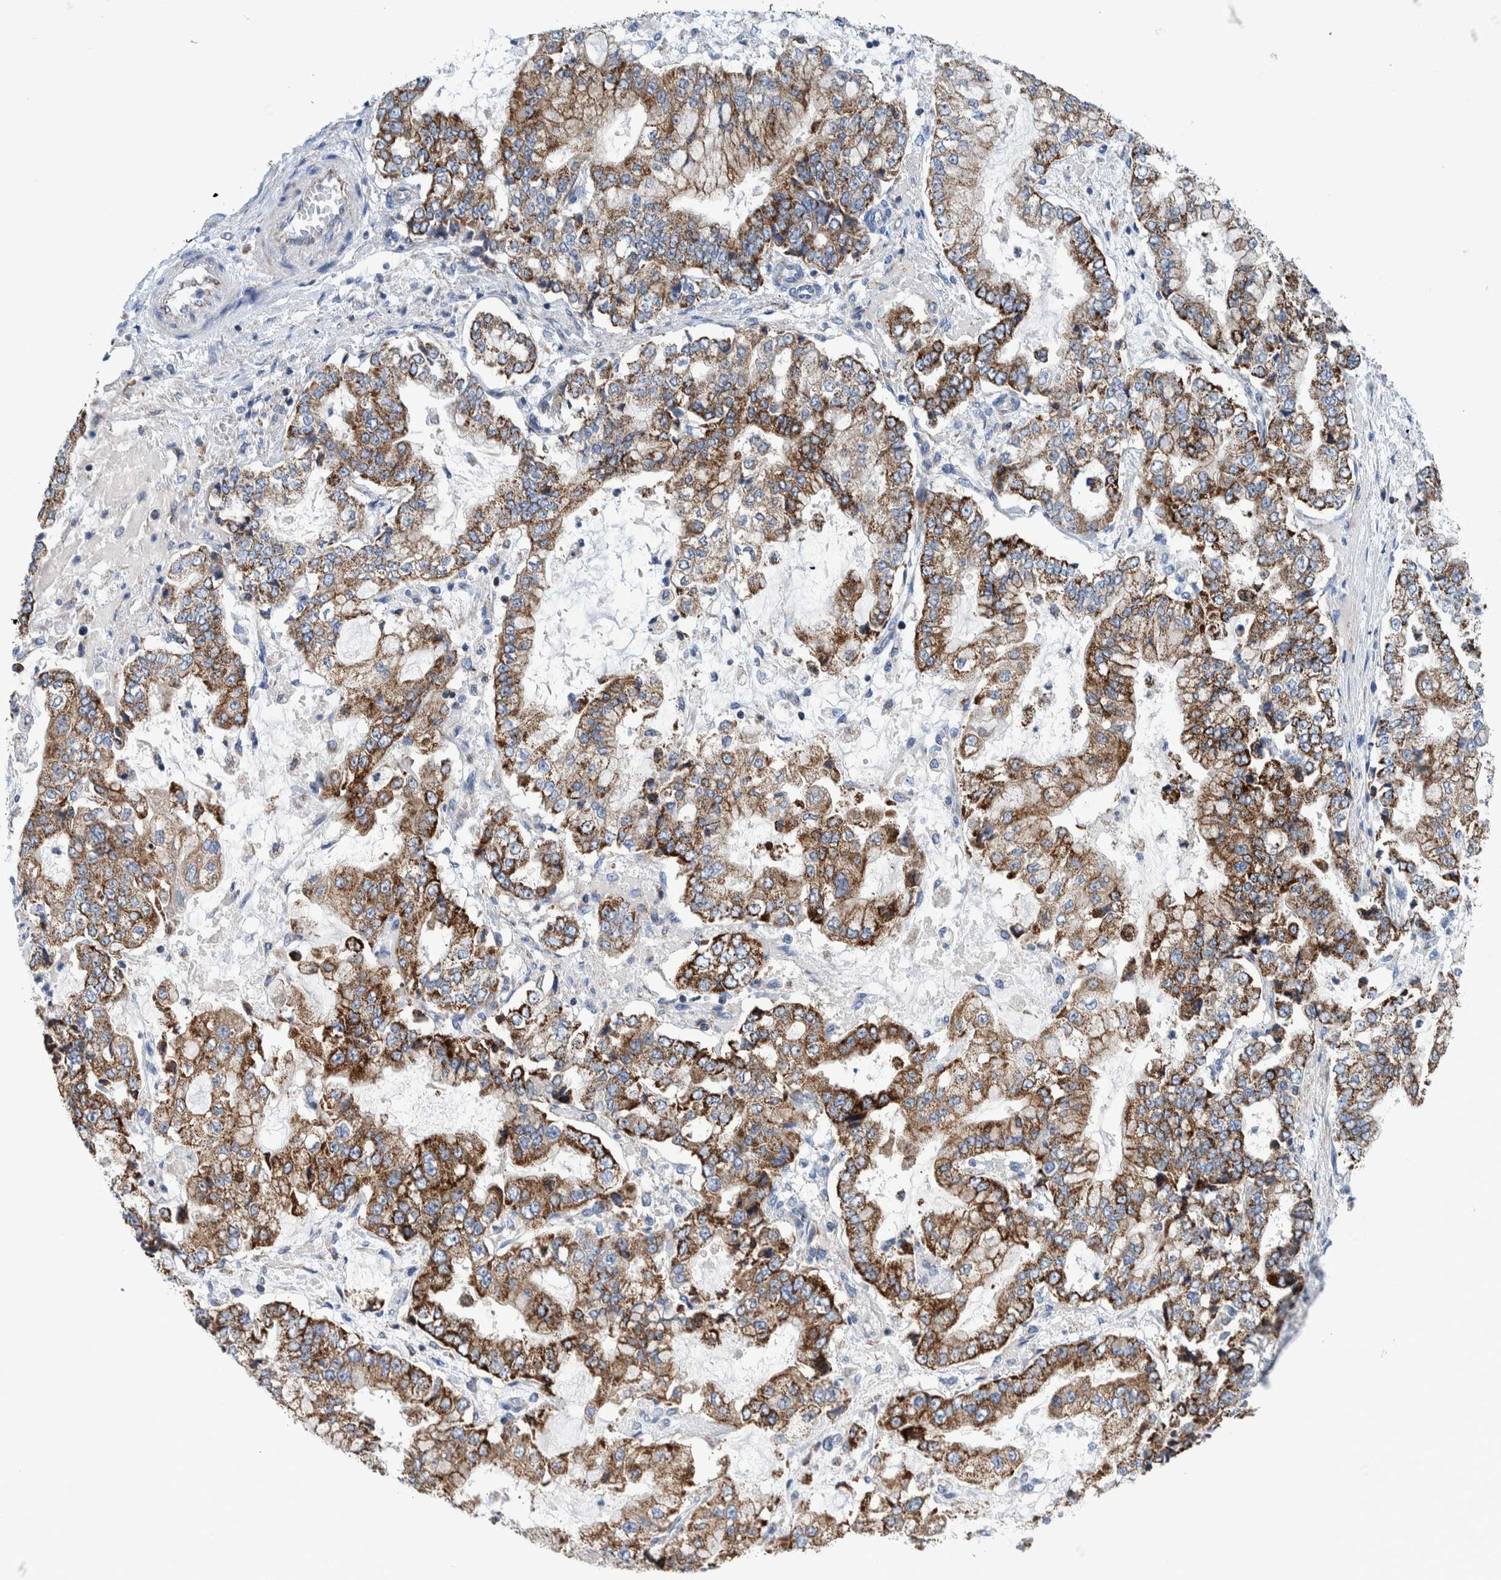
{"staining": {"intensity": "strong", "quantity": ">75%", "location": "cytoplasmic/membranous"}, "tissue": "stomach cancer", "cell_type": "Tumor cells", "image_type": "cancer", "snomed": [{"axis": "morphology", "description": "Adenocarcinoma, NOS"}, {"axis": "topography", "description": "Stomach"}], "caption": "Strong cytoplasmic/membranous protein expression is identified in approximately >75% of tumor cells in stomach adenocarcinoma.", "gene": "BZW2", "patient": {"sex": "male", "age": 76}}